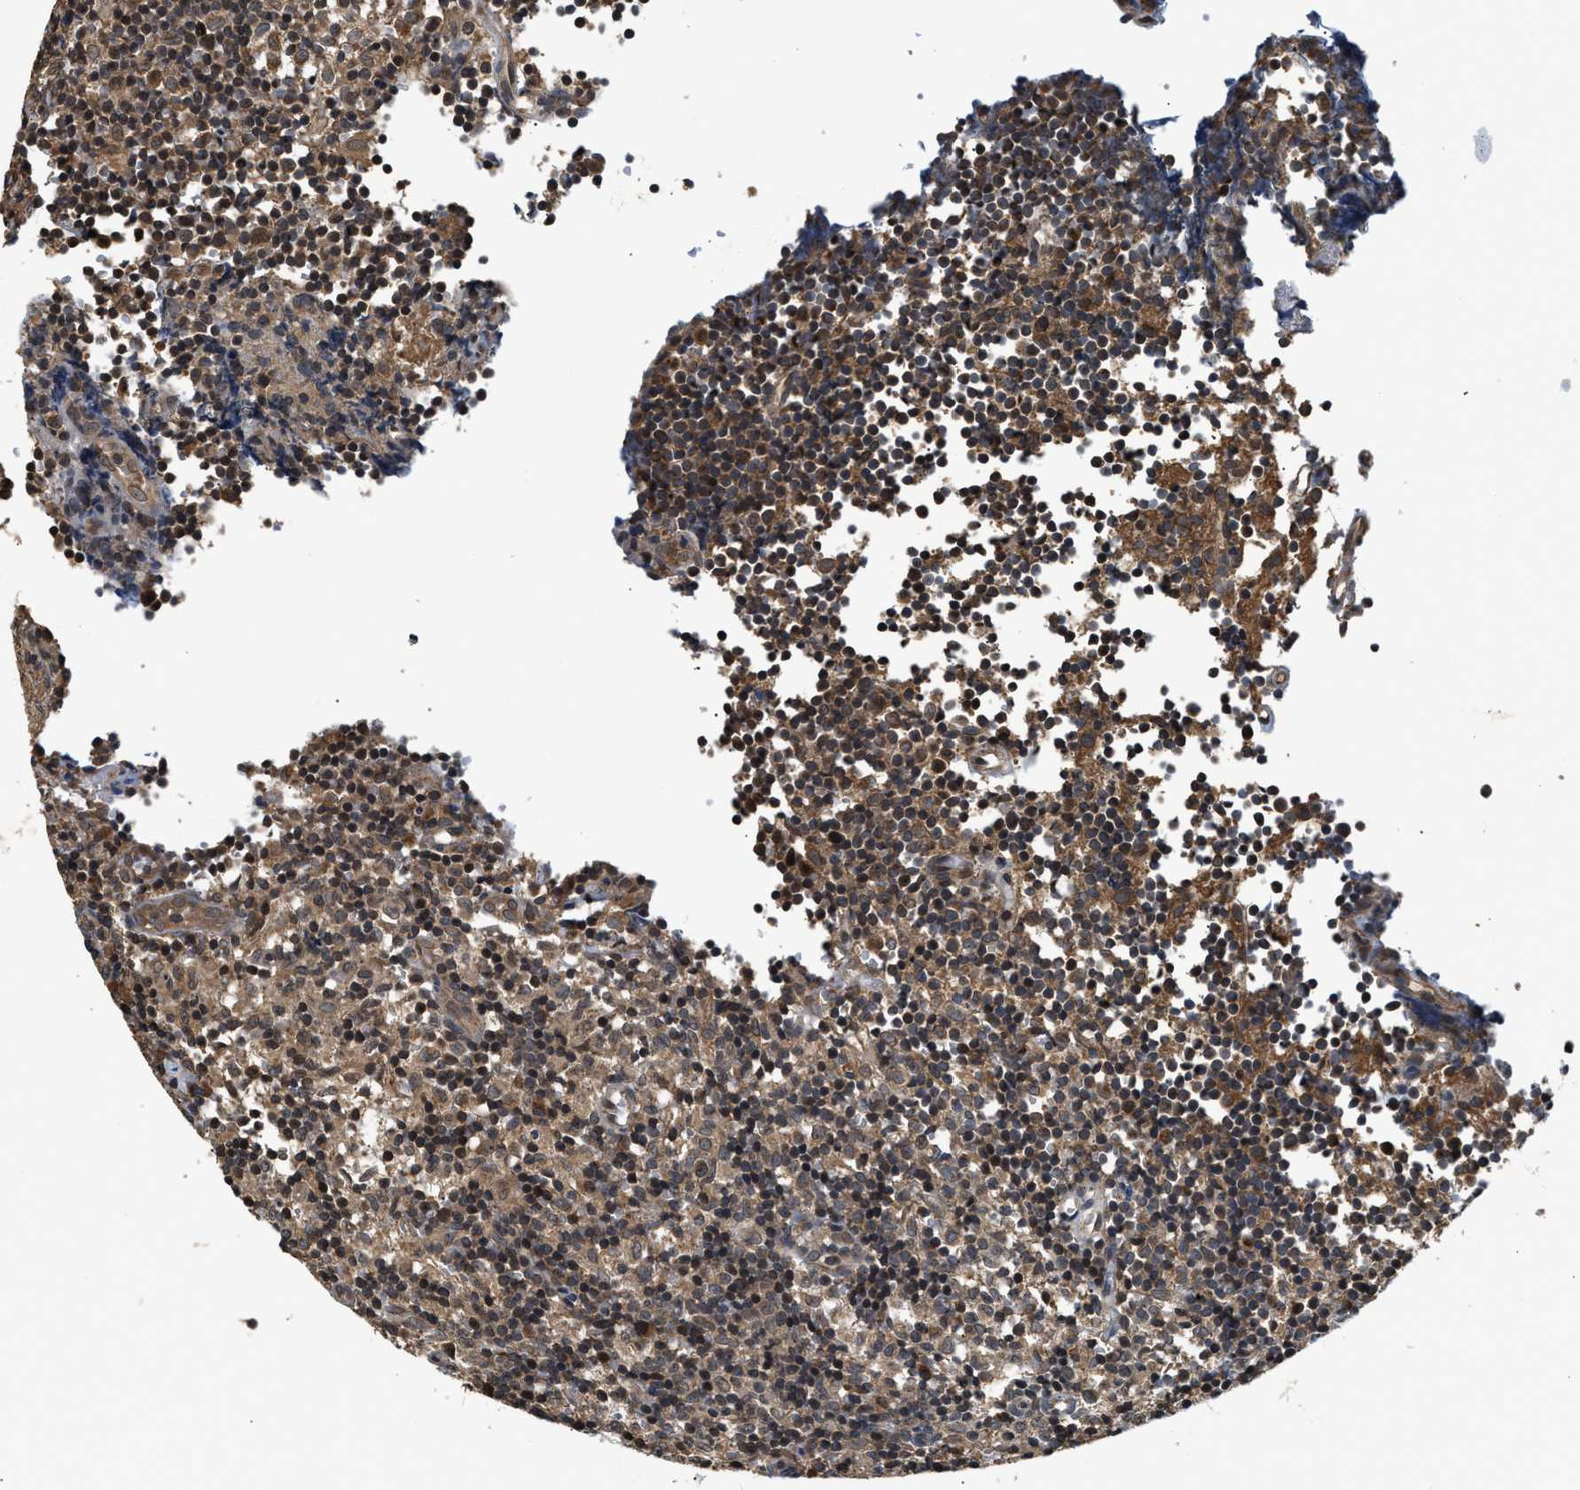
{"staining": {"intensity": "moderate", "quantity": ">75%", "location": "cytoplasmic/membranous"}, "tissue": "lymph node", "cell_type": "Germinal center cells", "image_type": "normal", "snomed": [{"axis": "morphology", "description": "Normal tissue, NOS"}, {"axis": "morphology", "description": "Inflammation, NOS"}, {"axis": "topography", "description": "Lymph node"}], "caption": "Protein staining by IHC reveals moderate cytoplasmic/membranous staining in approximately >75% of germinal center cells in normal lymph node.", "gene": "RAB29", "patient": {"sex": "male", "age": 55}}